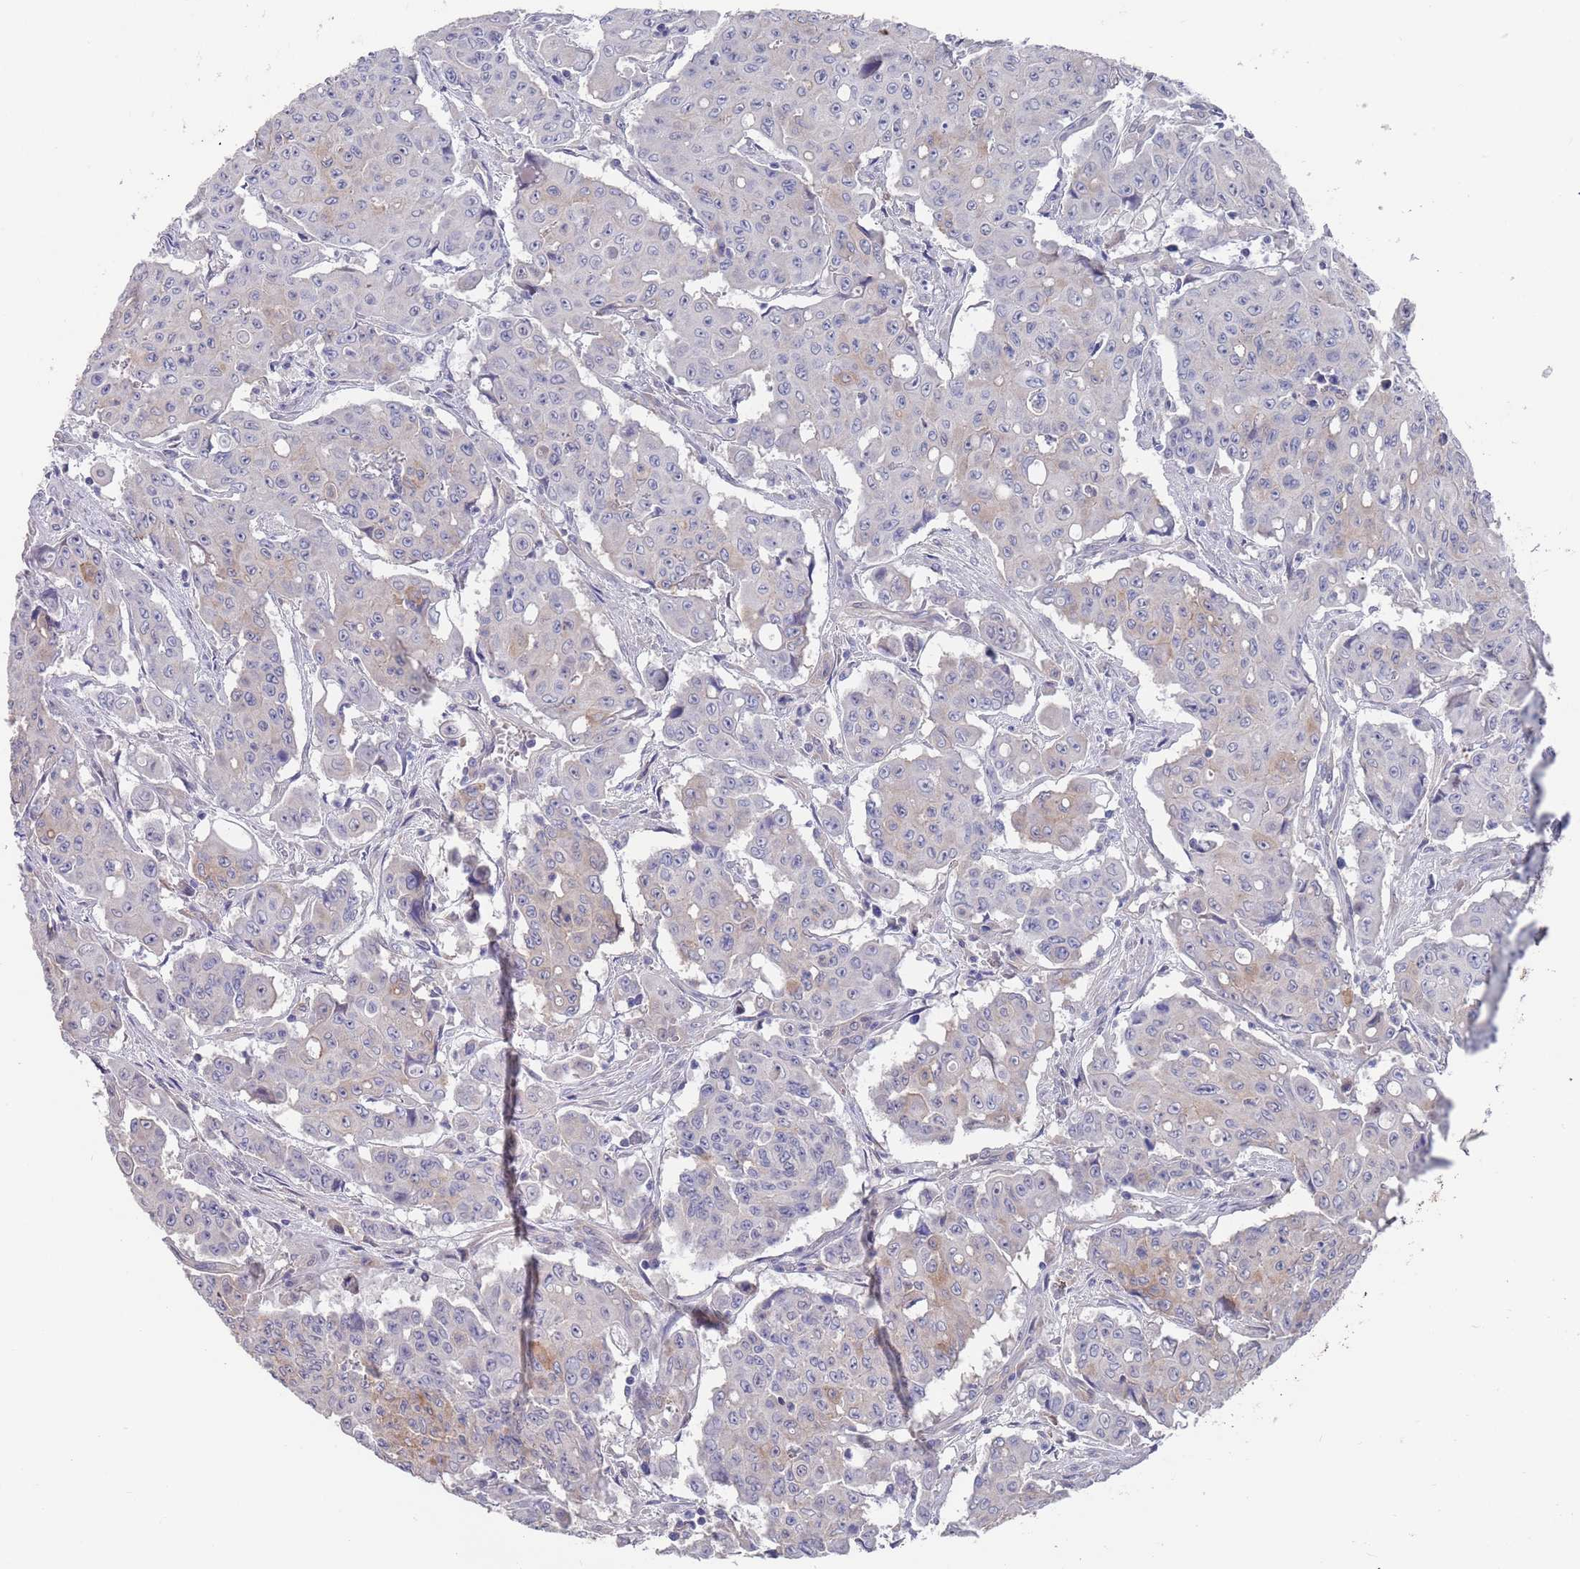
{"staining": {"intensity": "weak", "quantity": "<25%", "location": "cytoplasmic/membranous"}, "tissue": "colorectal cancer", "cell_type": "Tumor cells", "image_type": "cancer", "snomed": [{"axis": "morphology", "description": "Adenocarcinoma, NOS"}, {"axis": "topography", "description": "Colon"}], "caption": "This is an immunohistochemistry (IHC) photomicrograph of human adenocarcinoma (colorectal). There is no staining in tumor cells.", "gene": "ANK2", "patient": {"sex": "male", "age": 51}}